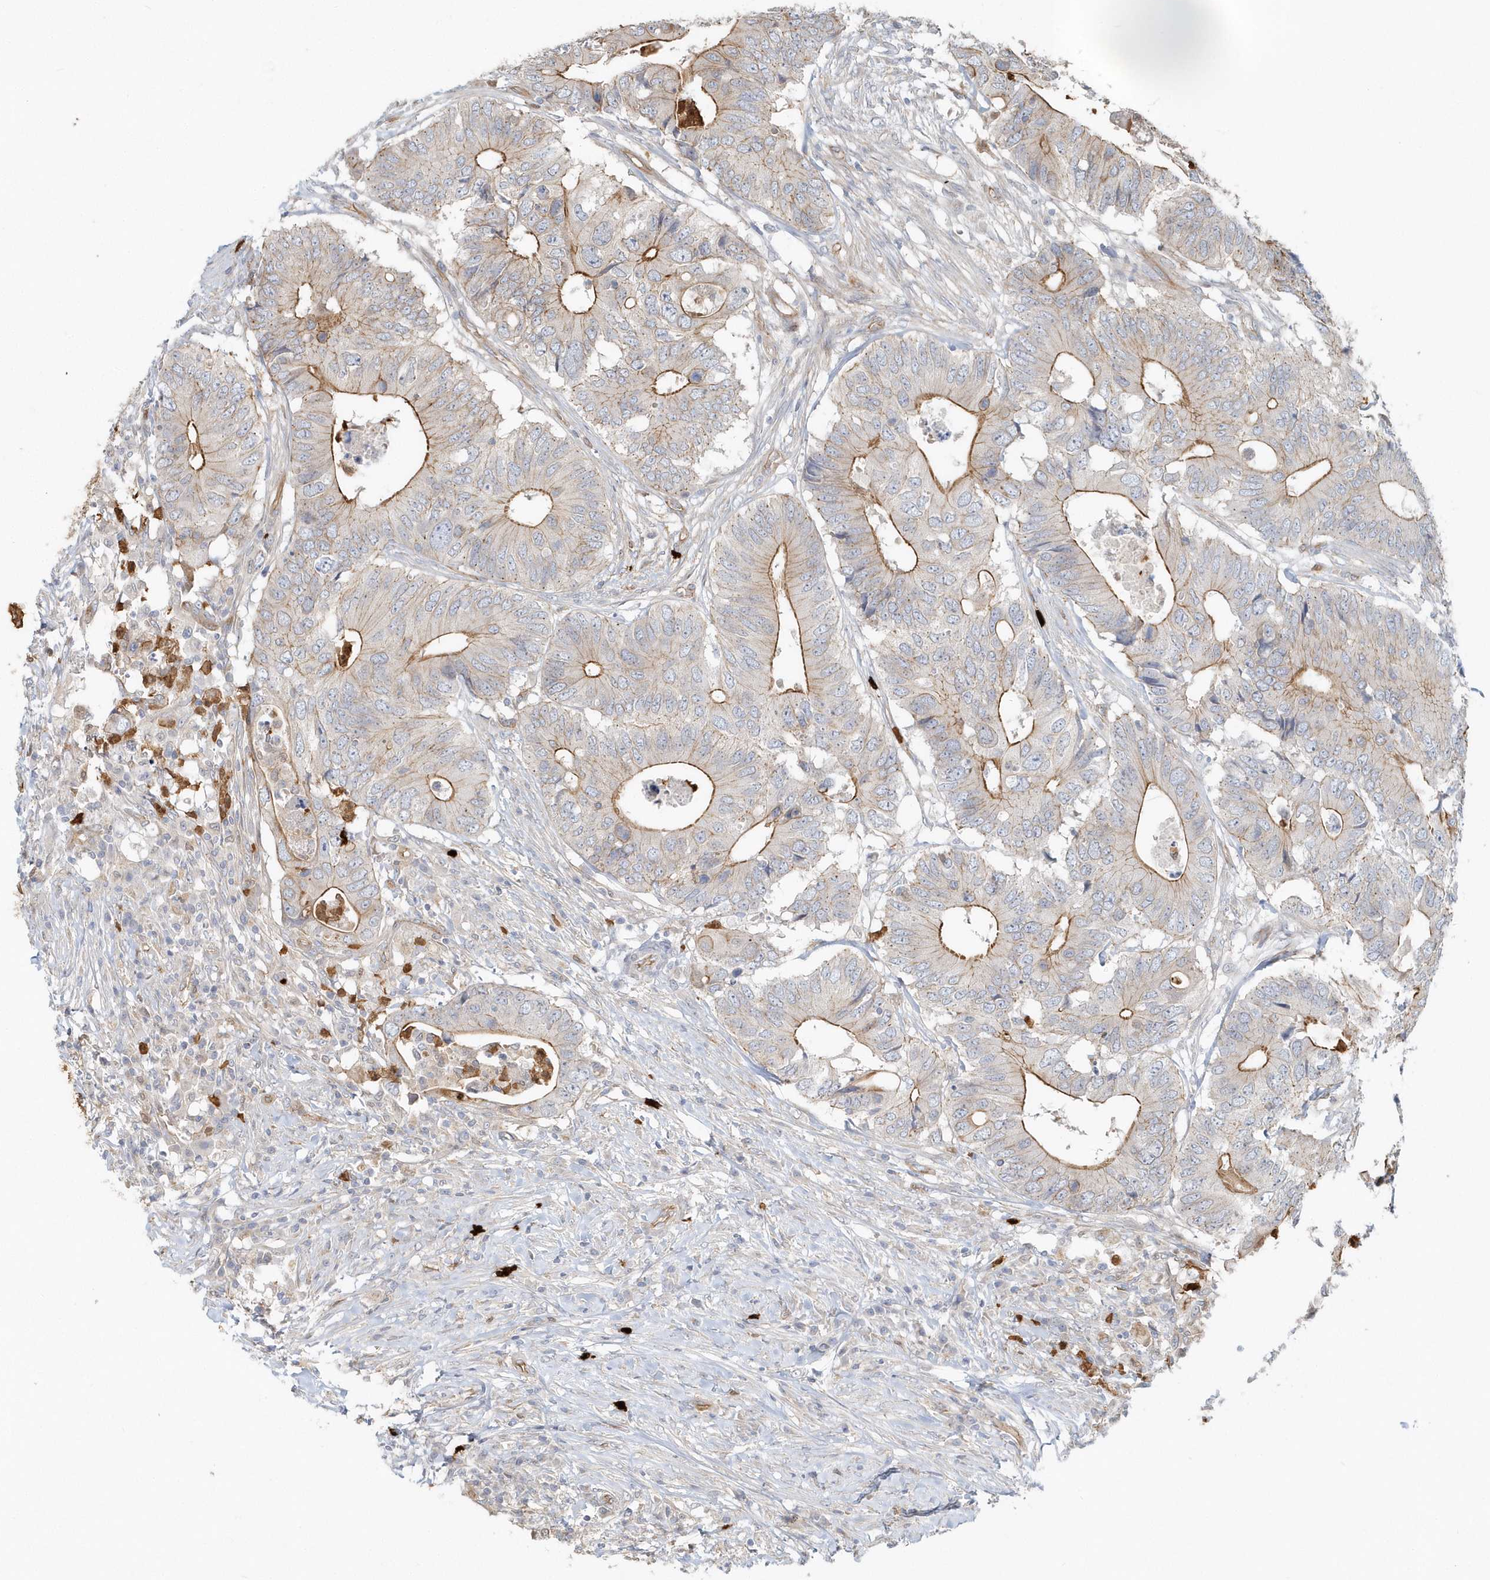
{"staining": {"intensity": "moderate", "quantity": "25%-75%", "location": "cytoplasmic/membranous"}, "tissue": "colorectal cancer", "cell_type": "Tumor cells", "image_type": "cancer", "snomed": [{"axis": "morphology", "description": "Adenocarcinoma, NOS"}, {"axis": "topography", "description": "Colon"}], "caption": "Protein expression analysis of adenocarcinoma (colorectal) exhibits moderate cytoplasmic/membranous positivity in about 25%-75% of tumor cells.", "gene": "DNAH1", "patient": {"sex": "male", "age": 71}}